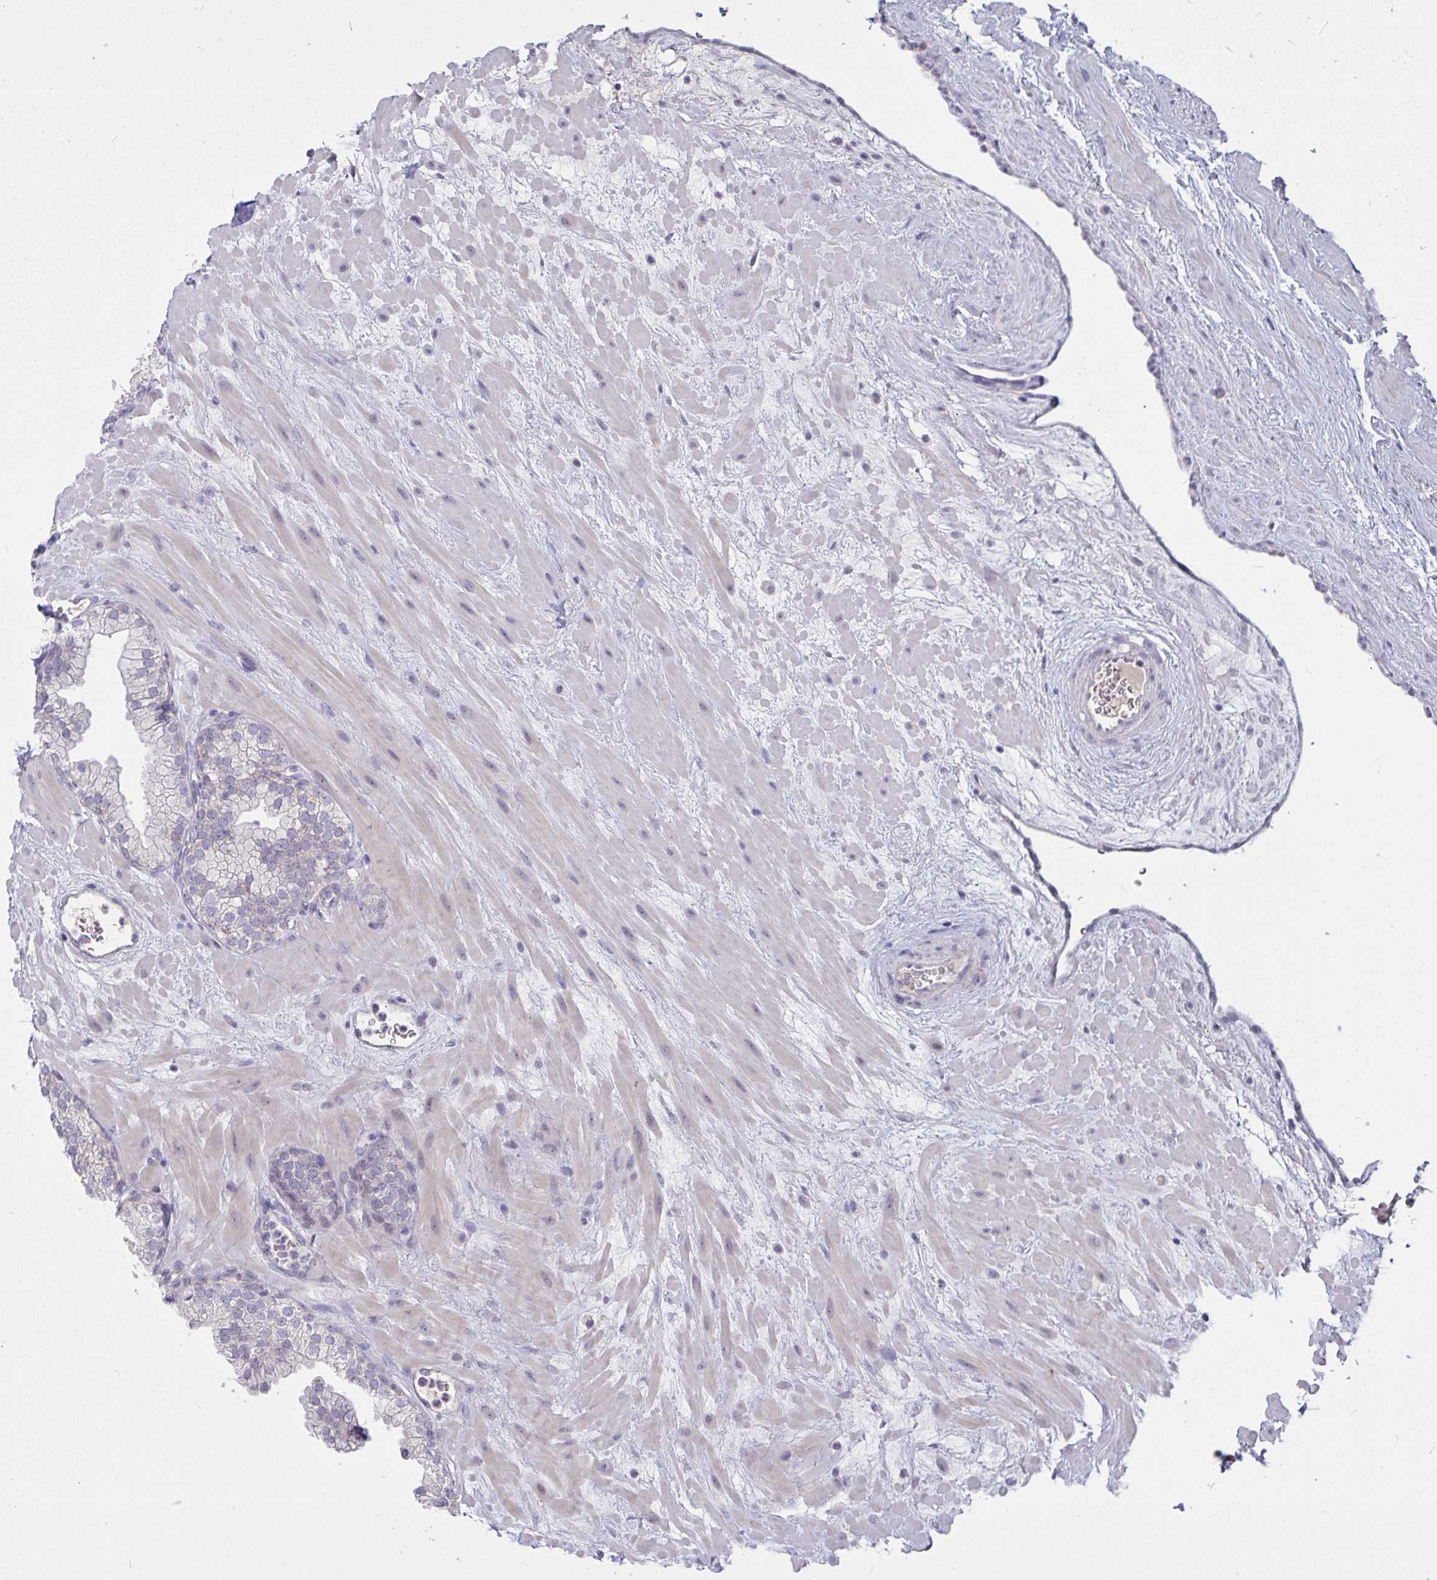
{"staining": {"intensity": "negative", "quantity": "none", "location": "none"}, "tissue": "prostate", "cell_type": "Glandular cells", "image_type": "normal", "snomed": [{"axis": "morphology", "description": "Normal tissue, NOS"}, {"axis": "topography", "description": "Prostate"}, {"axis": "topography", "description": "Peripheral nerve tissue"}], "caption": "IHC image of unremarkable prostate stained for a protein (brown), which demonstrates no expression in glandular cells. (Stains: DAB IHC with hematoxylin counter stain, Microscopy: brightfield microscopy at high magnification).", "gene": "MYC", "patient": {"sex": "male", "age": 61}}